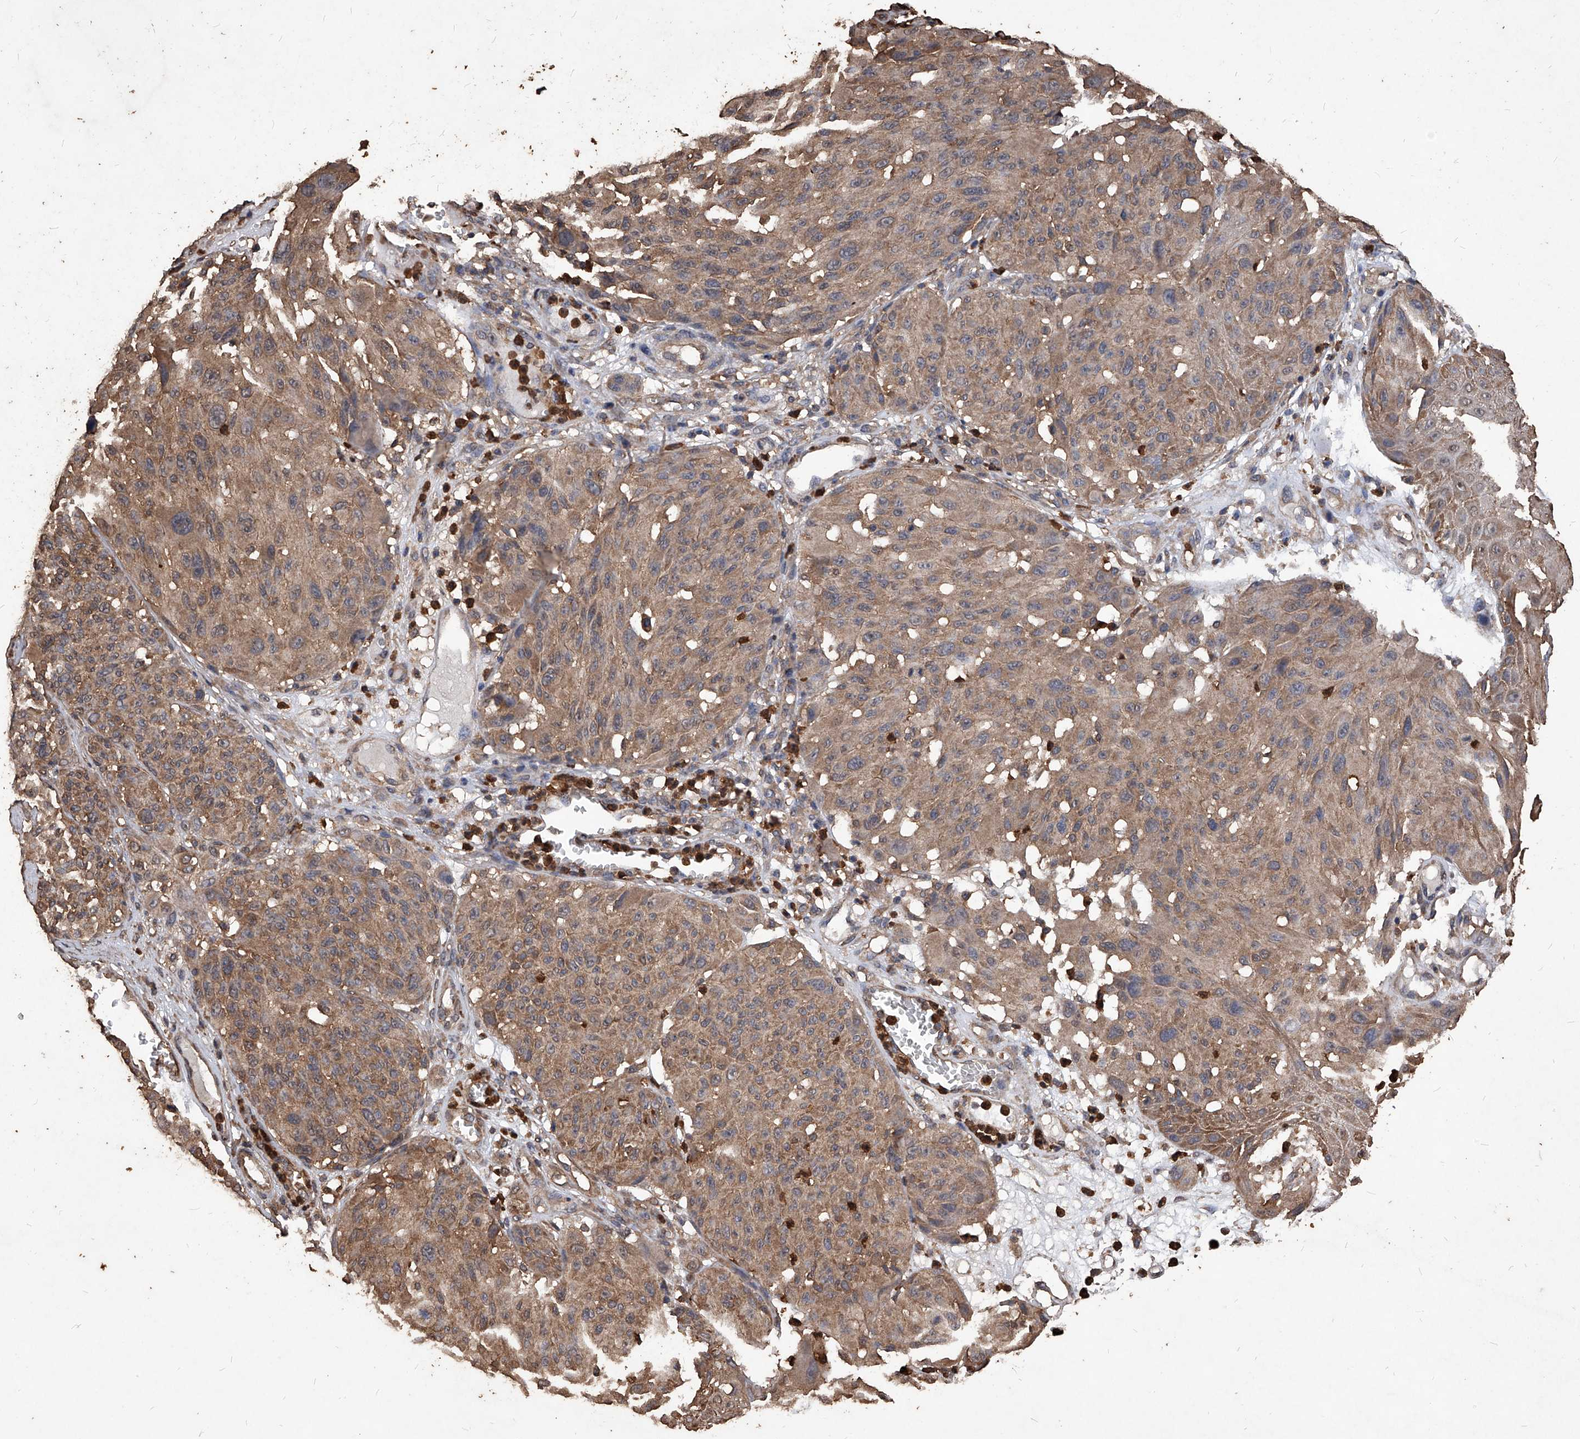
{"staining": {"intensity": "weak", "quantity": ">75%", "location": "cytoplasmic/membranous"}, "tissue": "melanoma", "cell_type": "Tumor cells", "image_type": "cancer", "snomed": [{"axis": "morphology", "description": "Malignant melanoma, NOS"}, {"axis": "topography", "description": "Skin"}], "caption": "Protein staining by immunohistochemistry (IHC) displays weak cytoplasmic/membranous positivity in about >75% of tumor cells in melanoma.", "gene": "UCP2", "patient": {"sex": "male", "age": 83}}